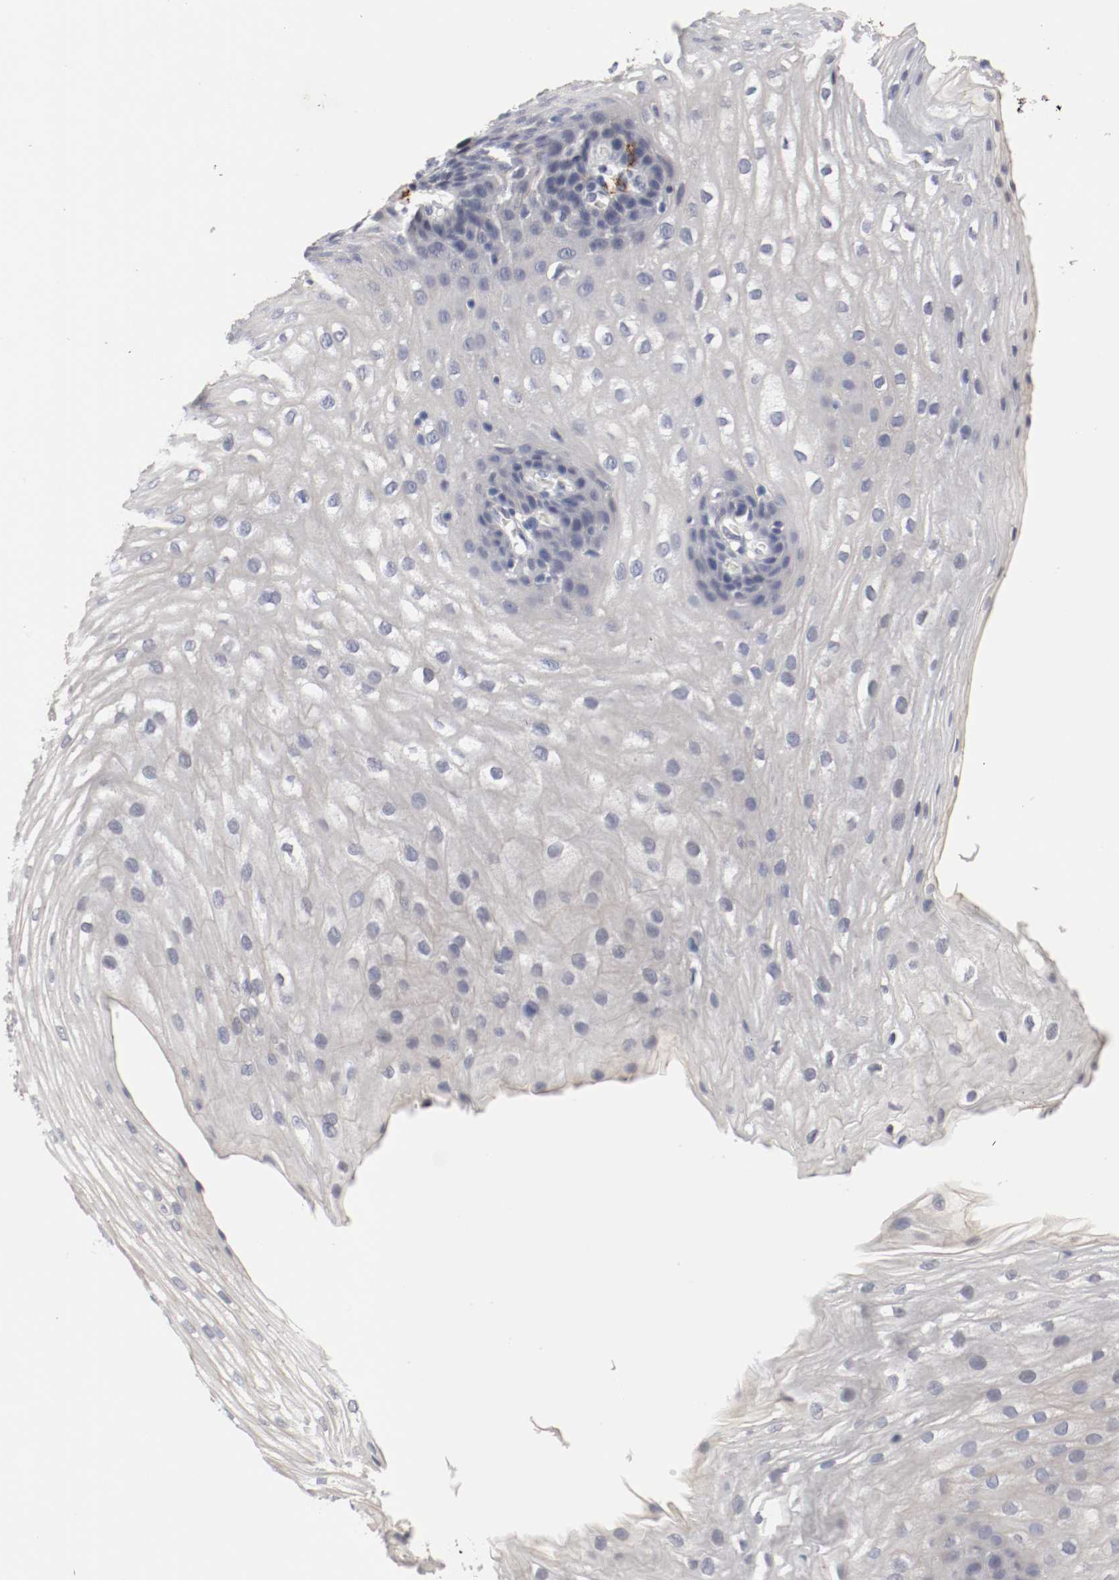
{"staining": {"intensity": "negative", "quantity": "none", "location": "none"}, "tissue": "esophagus", "cell_type": "Squamous epithelial cells", "image_type": "normal", "snomed": [{"axis": "morphology", "description": "Normal tissue, NOS"}, {"axis": "topography", "description": "Esophagus"}], "caption": "The photomicrograph displays no staining of squamous epithelial cells in normal esophagus. The staining is performed using DAB (3,3'-diaminobenzidine) brown chromogen with nuclei counter-stained in using hematoxylin.", "gene": "KIT", "patient": {"sex": "male", "age": 48}}